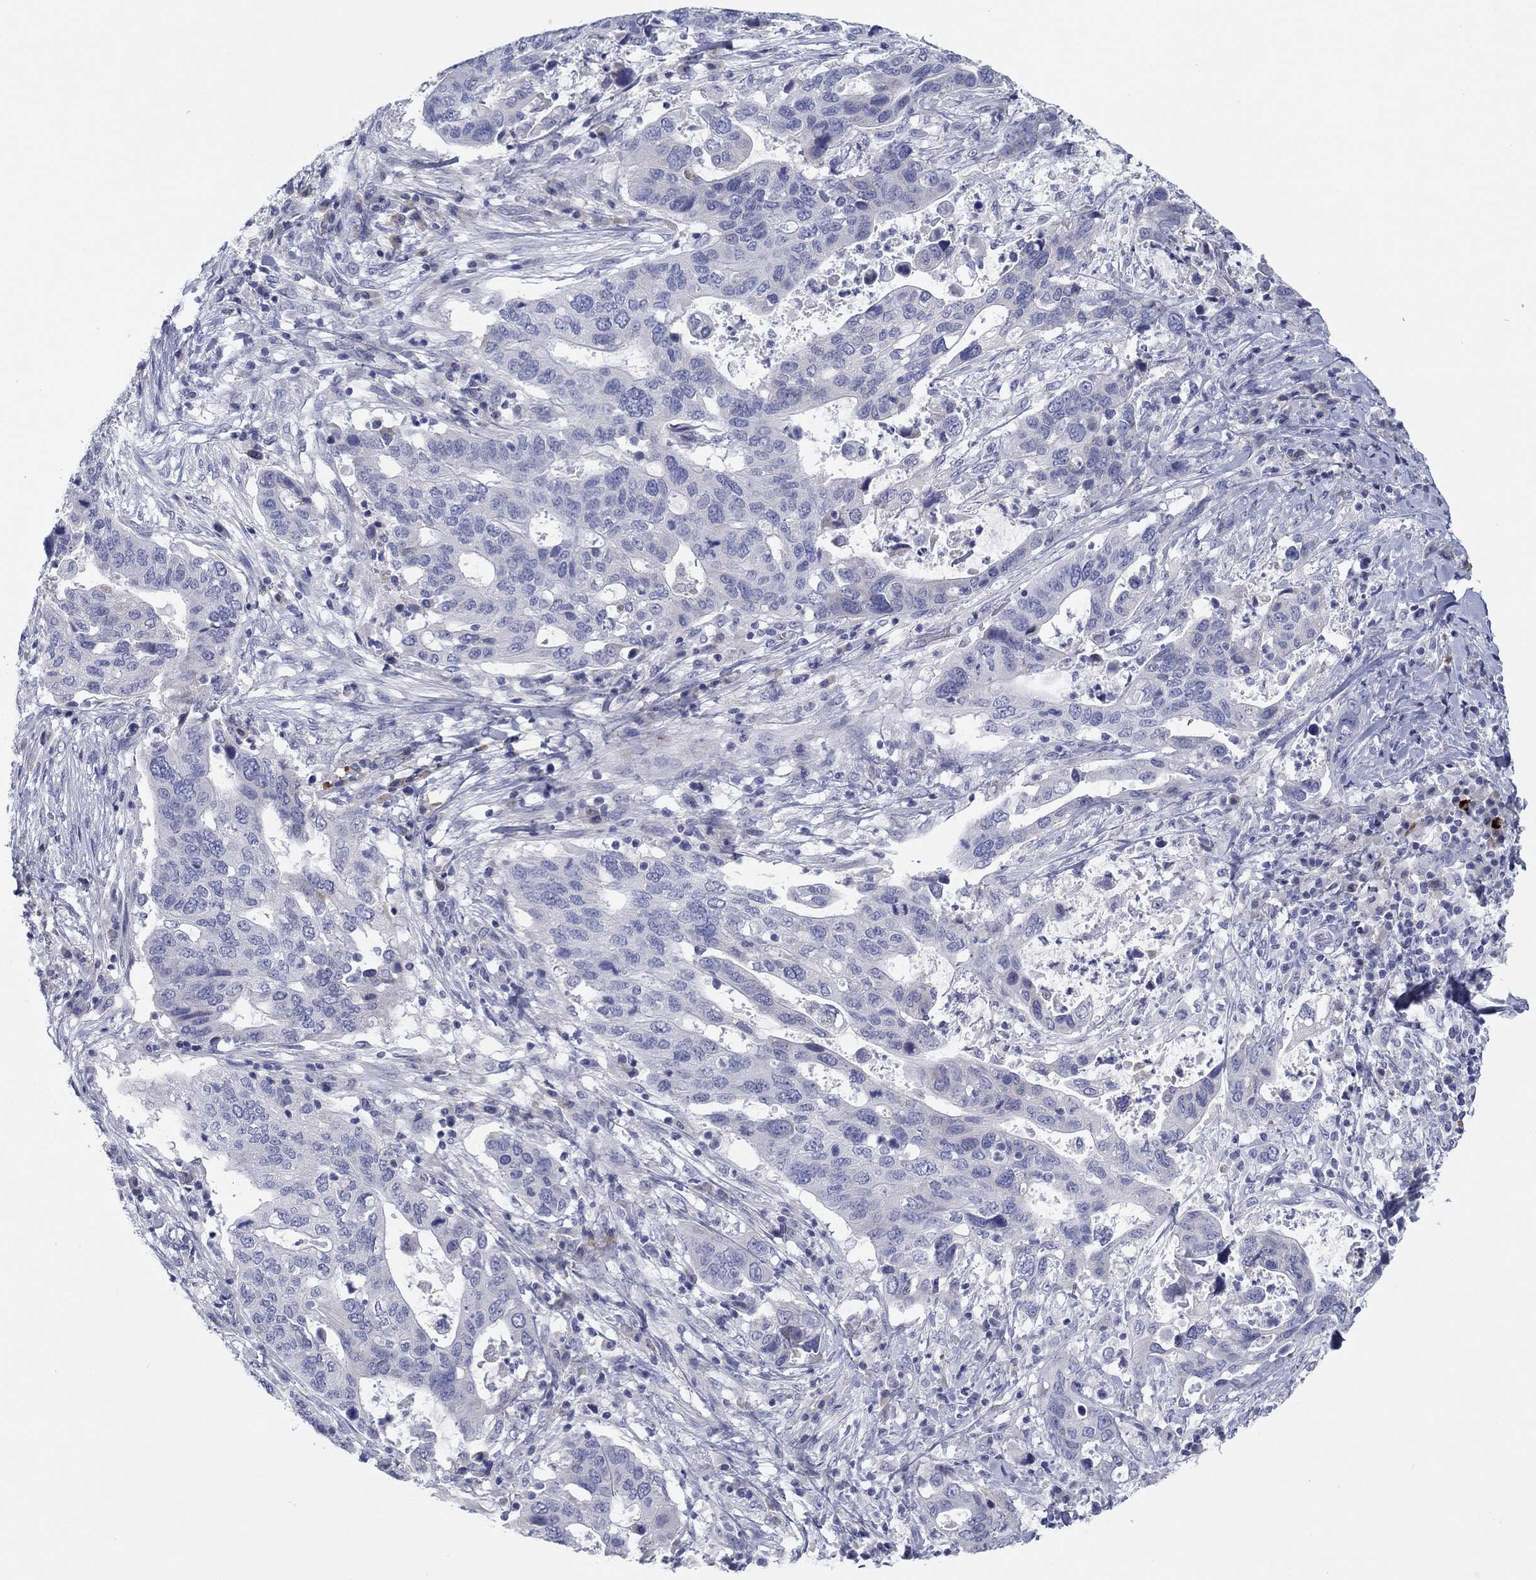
{"staining": {"intensity": "negative", "quantity": "none", "location": "none"}, "tissue": "stomach cancer", "cell_type": "Tumor cells", "image_type": "cancer", "snomed": [{"axis": "morphology", "description": "Adenocarcinoma, NOS"}, {"axis": "topography", "description": "Stomach"}], "caption": "A photomicrograph of human stomach adenocarcinoma is negative for staining in tumor cells. The staining is performed using DAB brown chromogen with nuclei counter-stained in using hematoxylin.", "gene": "GRK7", "patient": {"sex": "male", "age": 54}}